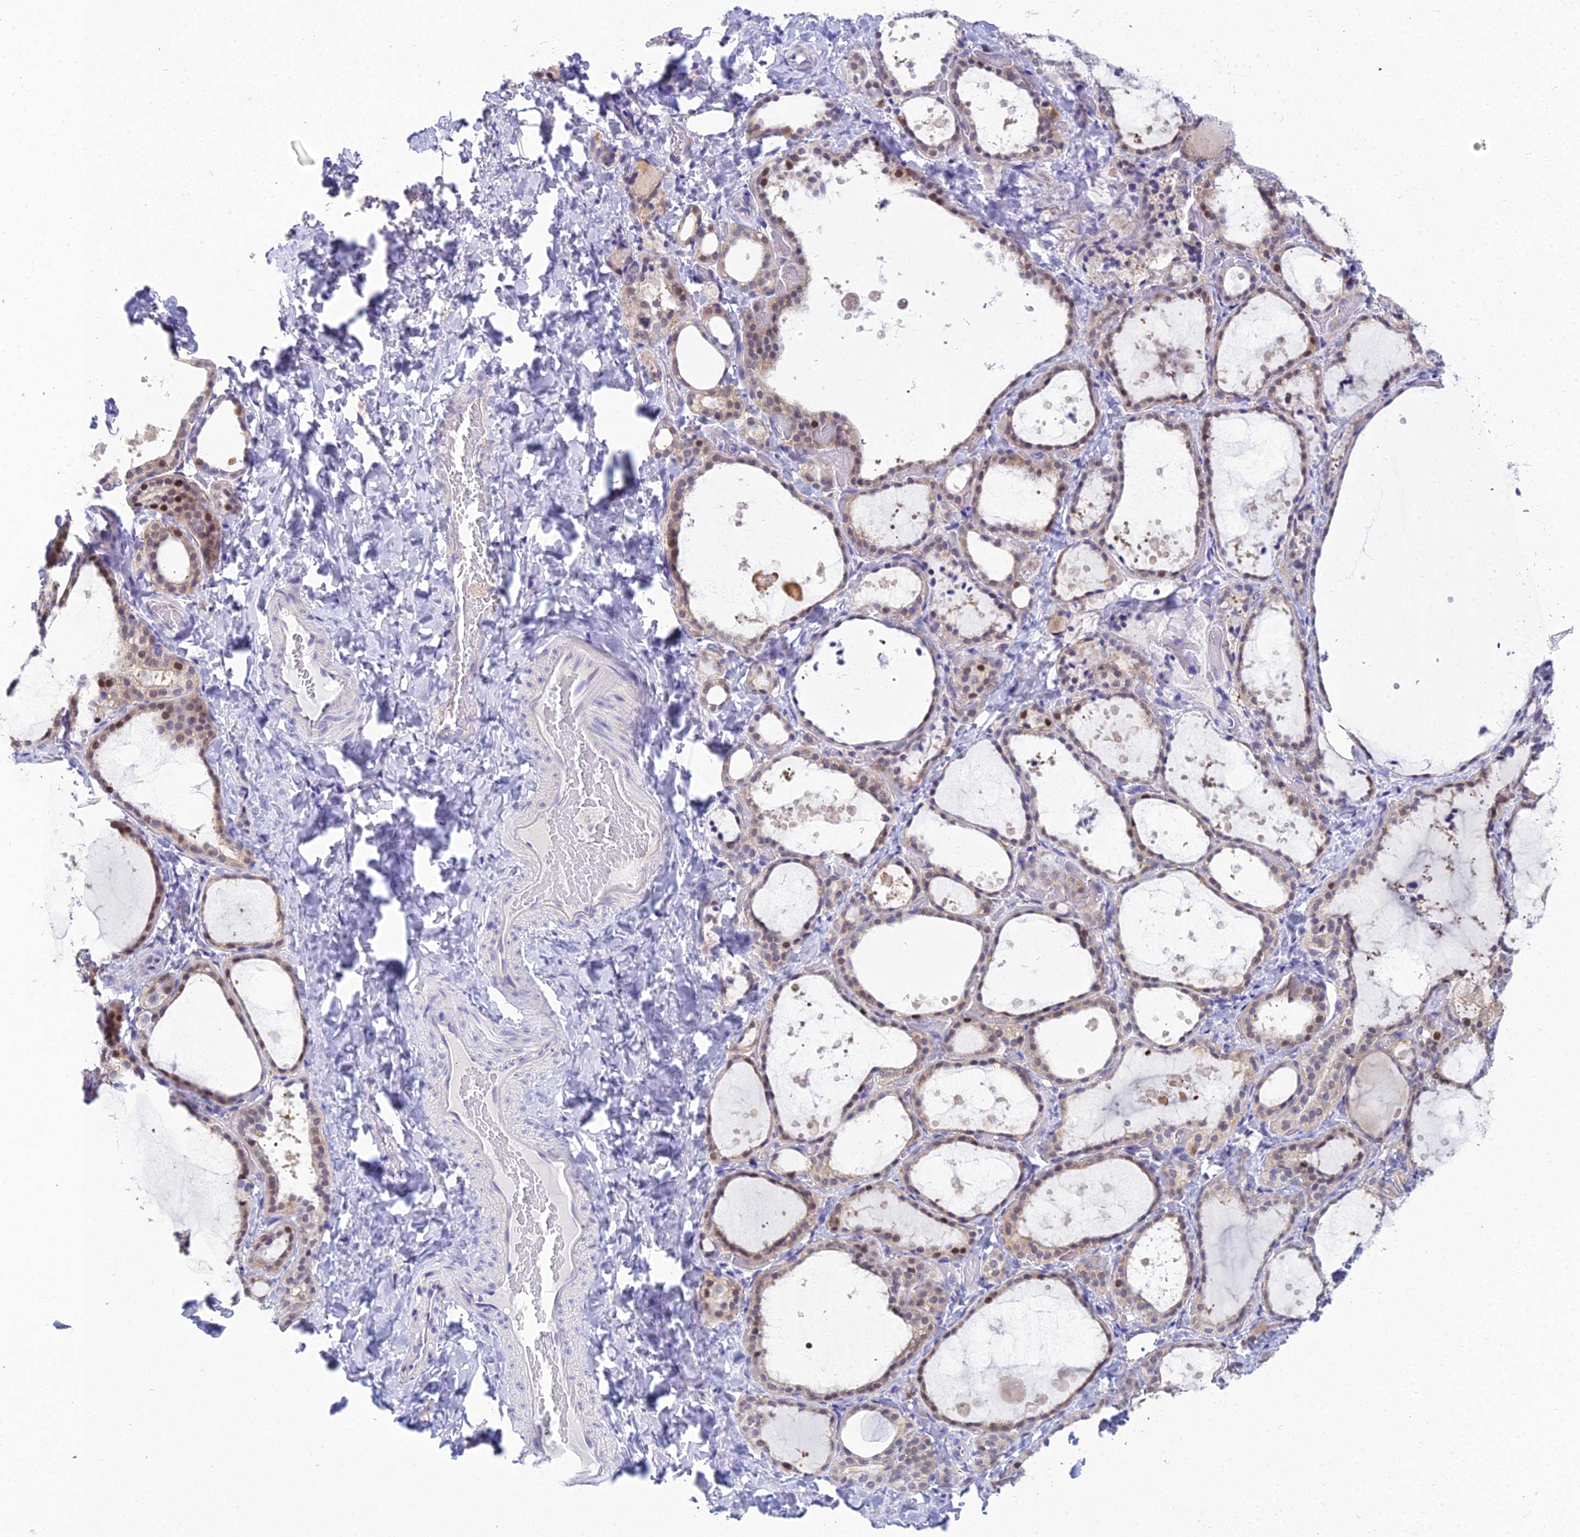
{"staining": {"intensity": "moderate", "quantity": "25%-75%", "location": "cytoplasmic/membranous,nuclear"}, "tissue": "thyroid gland", "cell_type": "Glandular cells", "image_type": "normal", "snomed": [{"axis": "morphology", "description": "Normal tissue, NOS"}, {"axis": "topography", "description": "Thyroid gland"}], "caption": "Immunohistochemistry (IHC) histopathology image of unremarkable human thyroid gland stained for a protein (brown), which demonstrates medium levels of moderate cytoplasmic/membranous,nuclear expression in about 25%-75% of glandular cells.", "gene": "ZMIZ1", "patient": {"sex": "female", "age": 44}}